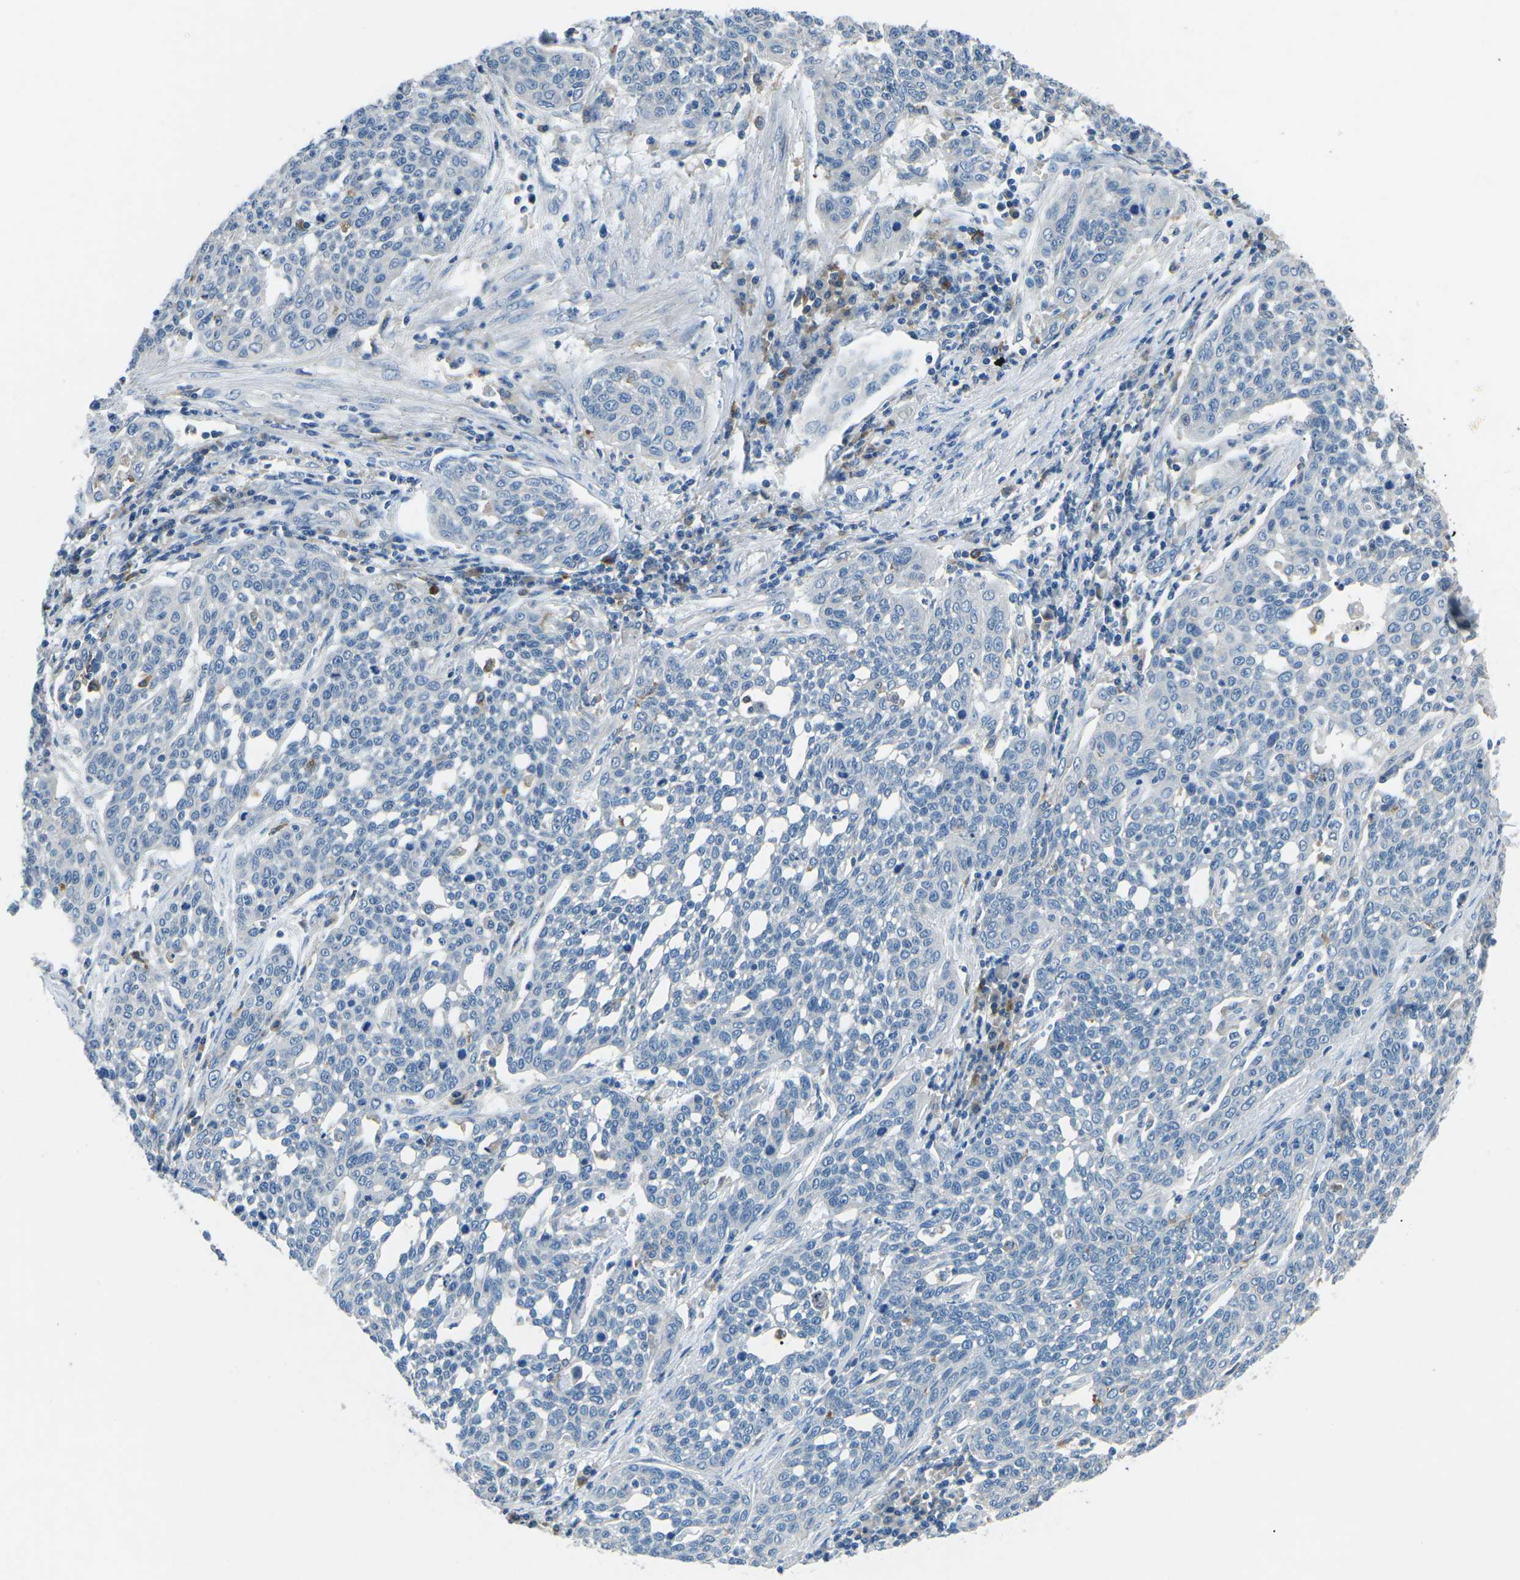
{"staining": {"intensity": "negative", "quantity": "none", "location": "none"}, "tissue": "cervical cancer", "cell_type": "Tumor cells", "image_type": "cancer", "snomed": [{"axis": "morphology", "description": "Squamous cell carcinoma, NOS"}, {"axis": "topography", "description": "Cervix"}], "caption": "Photomicrograph shows no significant protein staining in tumor cells of cervical cancer (squamous cell carcinoma).", "gene": "CD1D", "patient": {"sex": "female", "age": 34}}